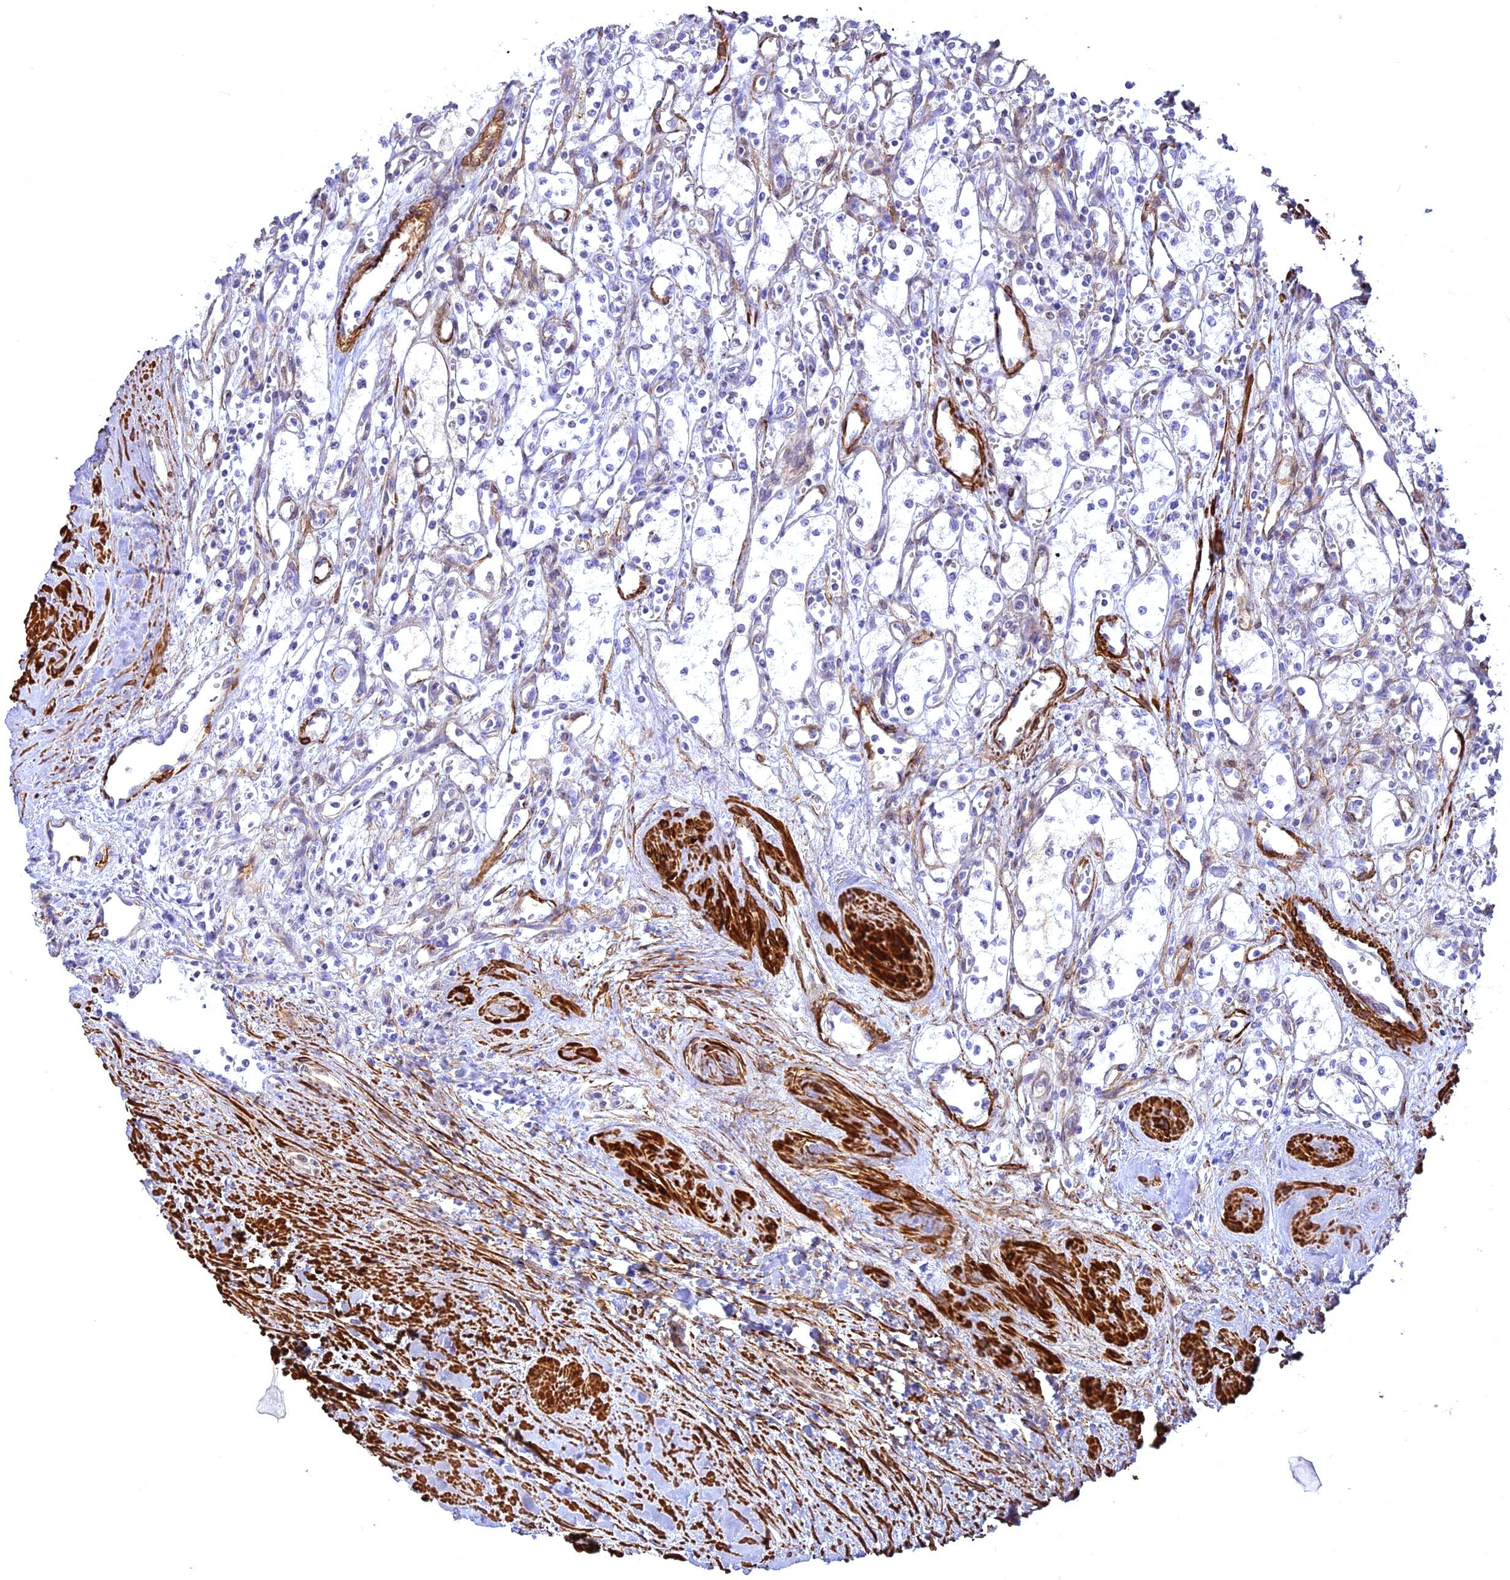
{"staining": {"intensity": "negative", "quantity": "none", "location": "none"}, "tissue": "renal cancer", "cell_type": "Tumor cells", "image_type": "cancer", "snomed": [{"axis": "morphology", "description": "Adenocarcinoma, NOS"}, {"axis": "topography", "description": "Kidney"}], "caption": "Immunohistochemical staining of human renal cancer displays no significant expression in tumor cells.", "gene": "CENPV", "patient": {"sex": "male", "age": 59}}